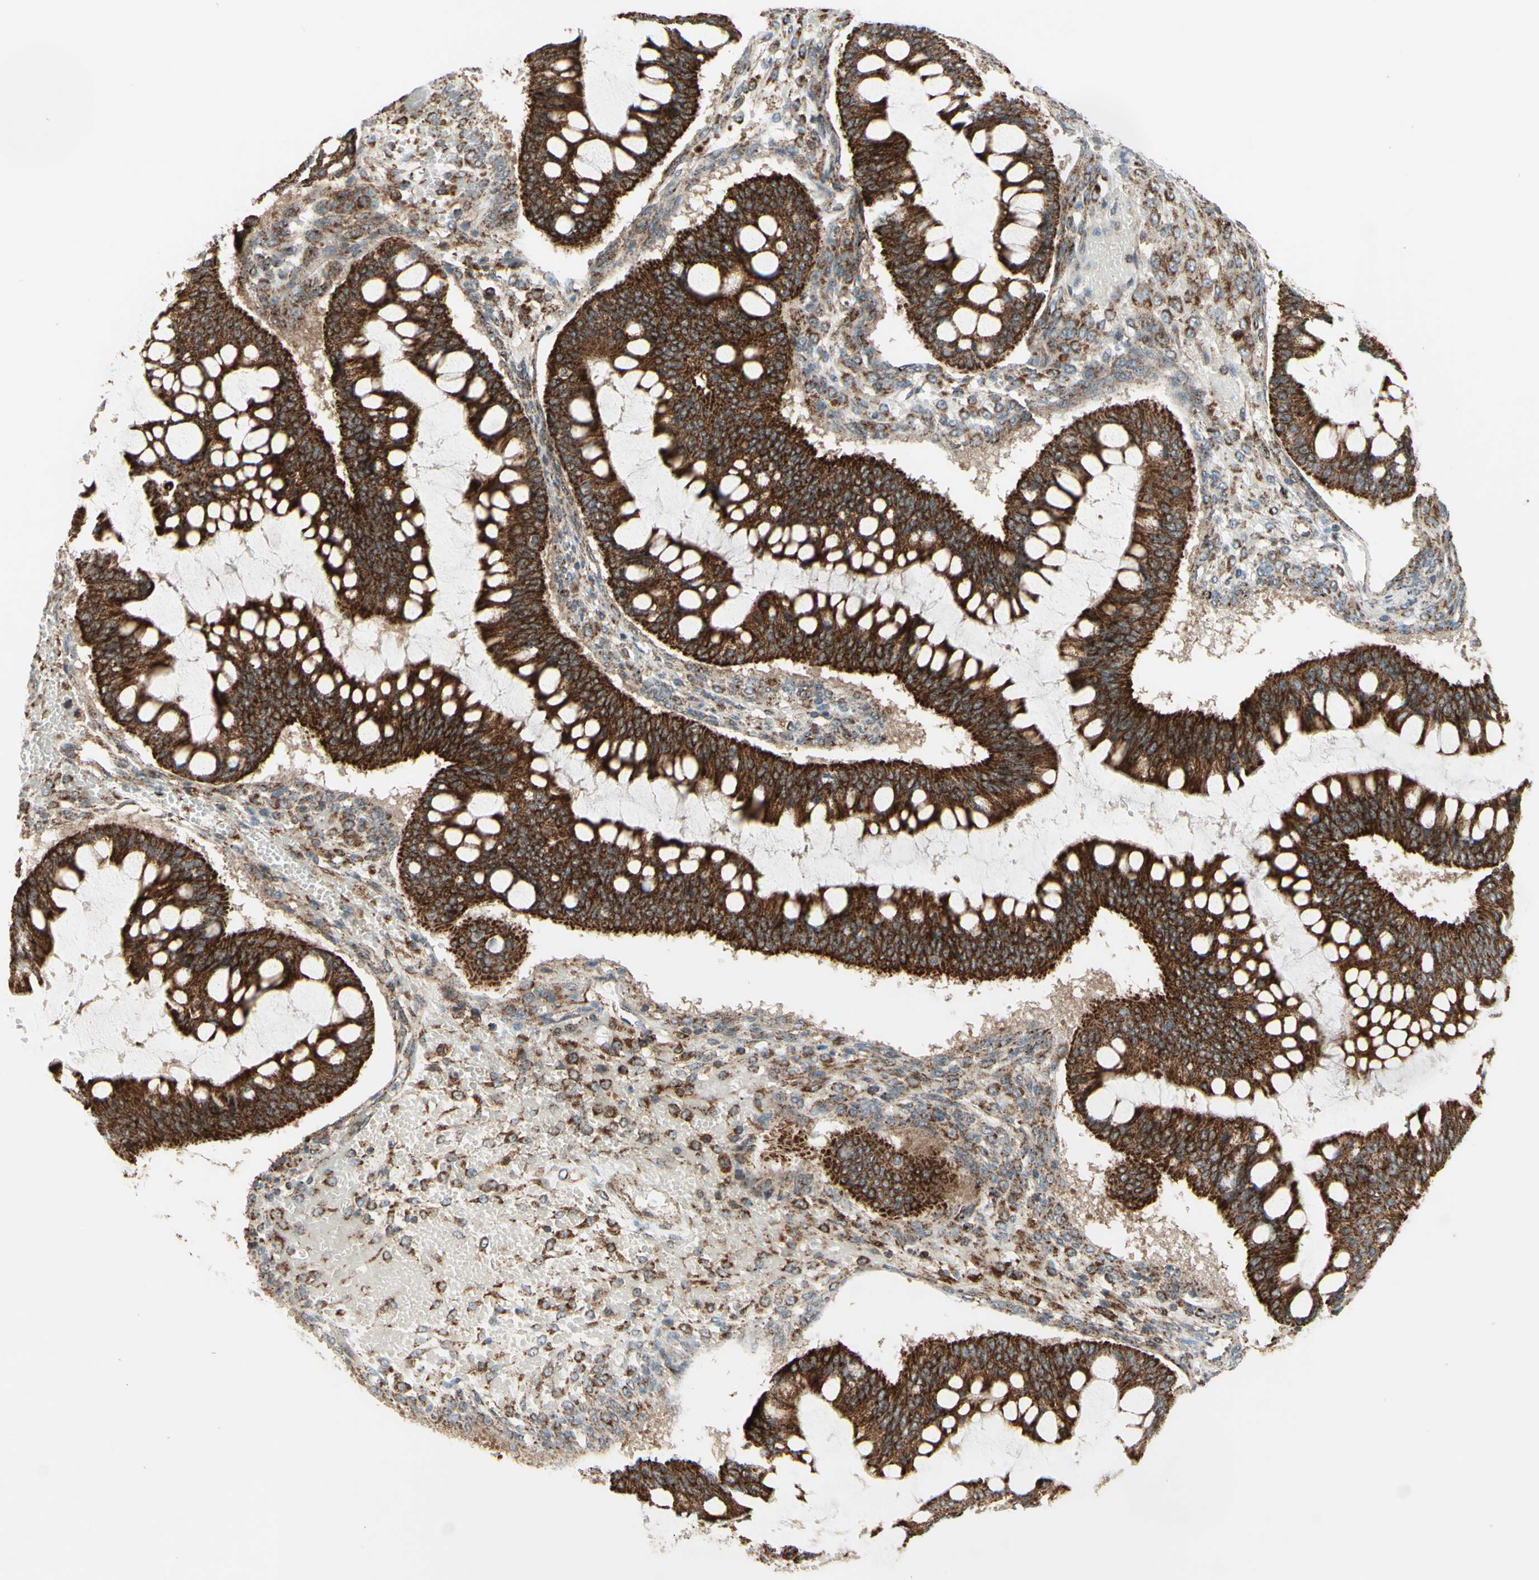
{"staining": {"intensity": "strong", "quantity": ">75%", "location": "cytoplasmic/membranous"}, "tissue": "ovarian cancer", "cell_type": "Tumor cells", "image_type": "cancer", "snomed": [{"axis": "morphology", "description": "Cystadenocarcinoma, mucinous, NOS"}, {"axis": "topography", "description": "Ovary"}], "caption": "High-power microscopy captured an IHC micrograph of ovarian cancer (mucinous cystadenocarcinoma), revealing strong cytoplasmic/membranous expression in about >75% of tumor cells. Nuclei are stained in blue.", "gene": "DHRS3", "patient": {"sex": "female", "age": 73}}